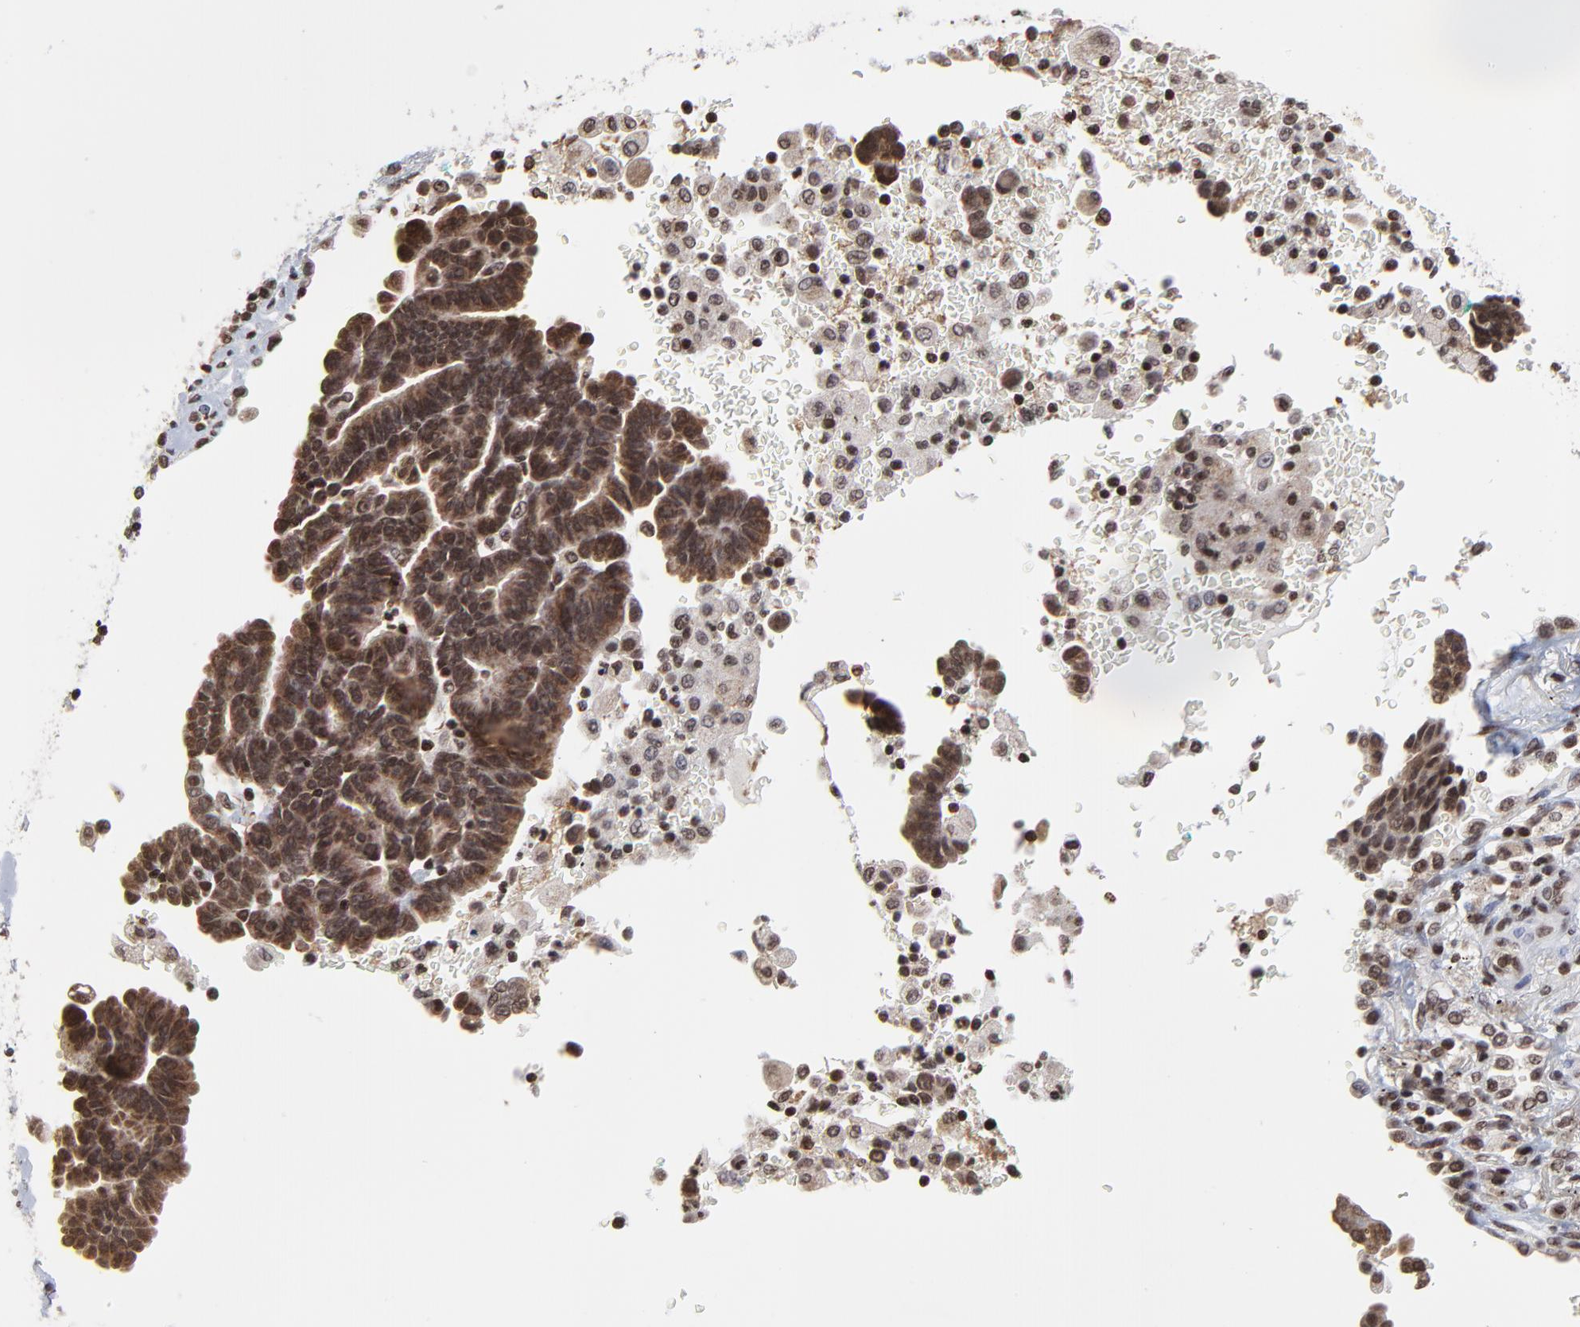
{"staining": {"intensity": "strong", "quantity": ">75%", "location": "cytoplasmic/membranous,nuclear"}, "tissue": "lung cancer", "cell_type": "Tumor cells", "image_type": "cancer", "snomed": [{"axis": "morphology", "description": "Adenocarcinoma, NOS"}, {"axis": "topography", "description": "Lung"}], "caption": "A brown stain labels strong cytoplasmic/membranous and nuclear staining of a protein in human lung cancer tumor cells.", "gene": "ZNF777", "patient": {"sex": "female", "age": 64}}